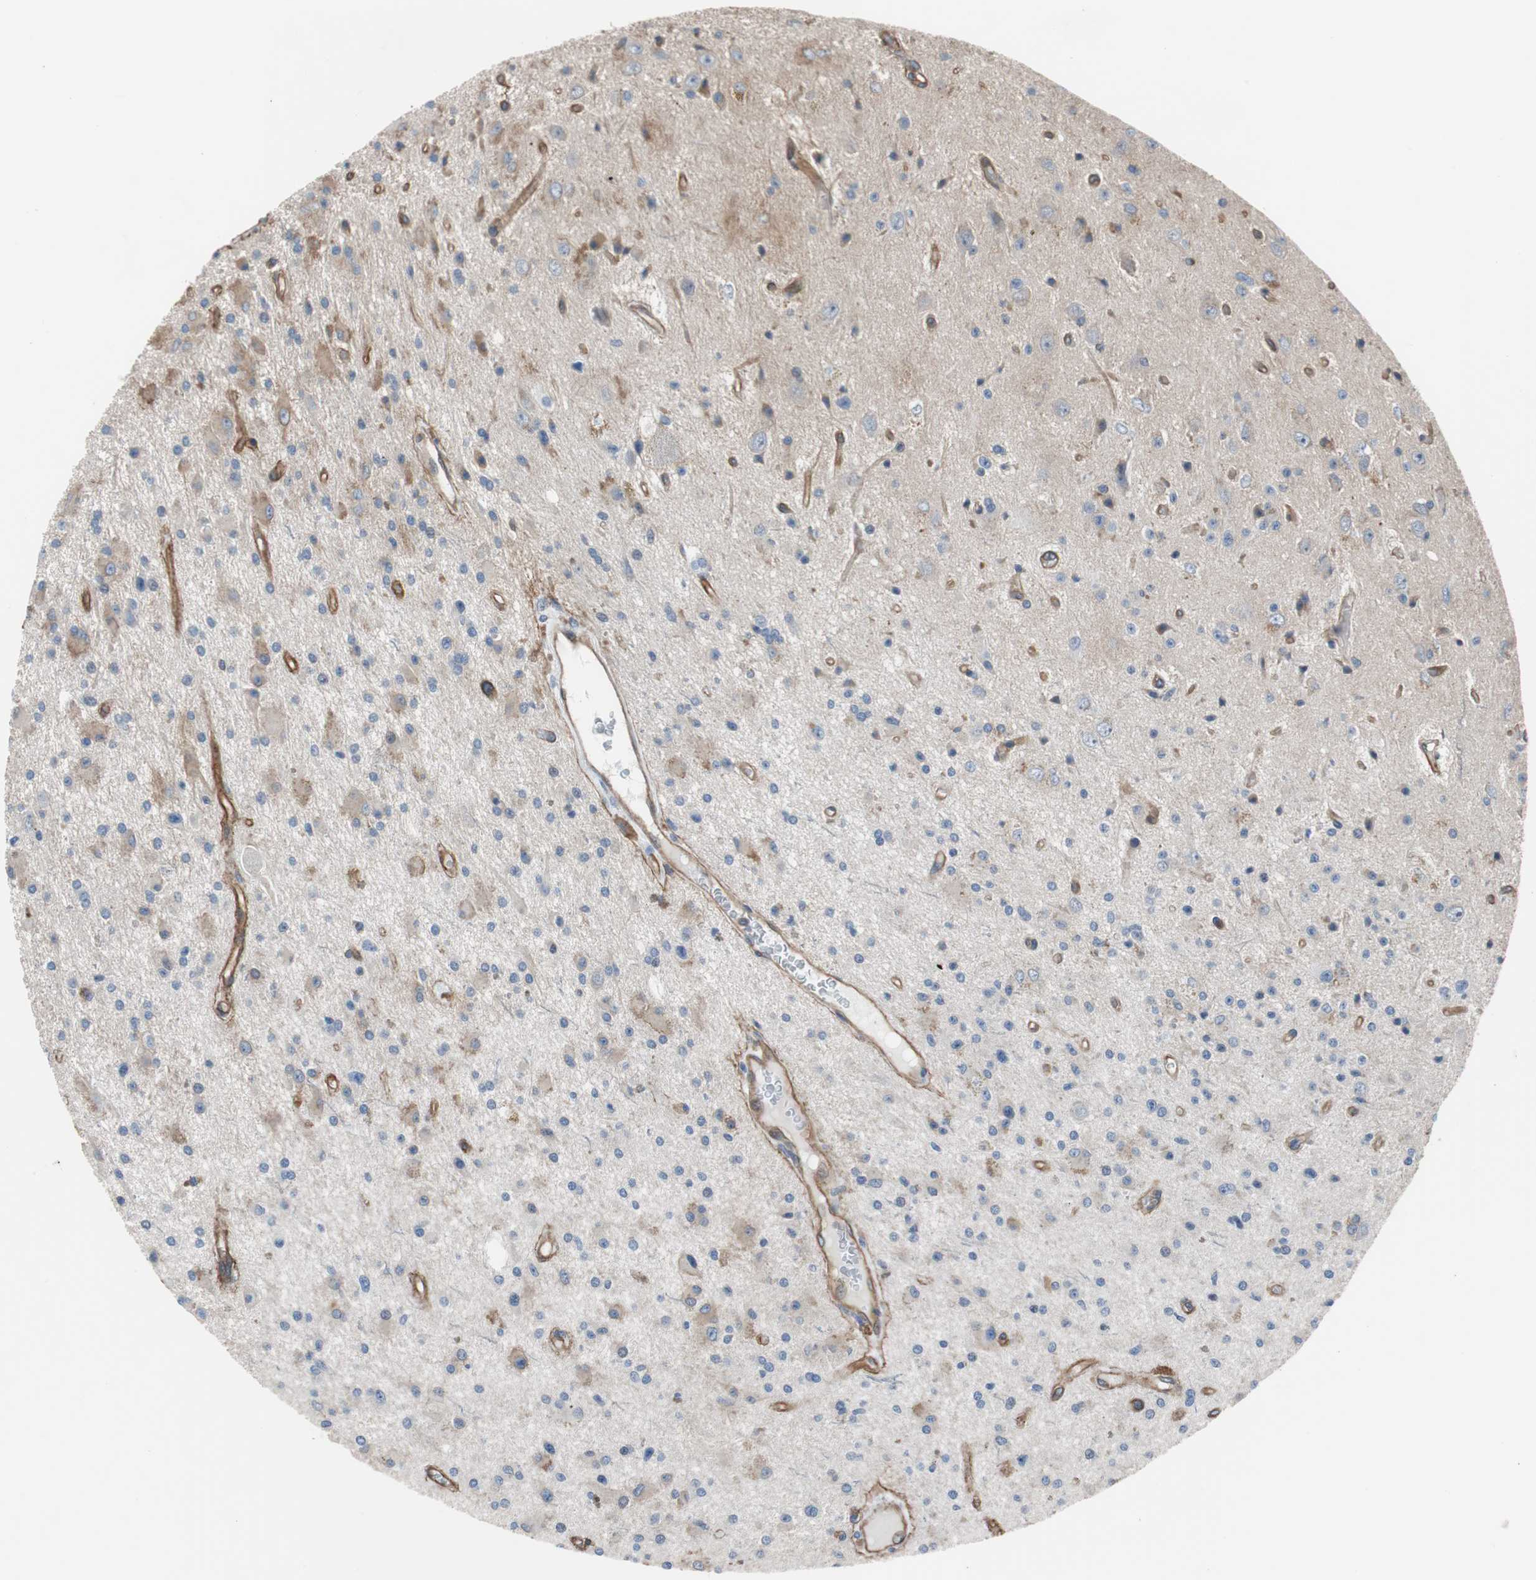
{"staining": {"intensity": "weak", "quantity": "<25%", "location": "cytoplasmic/membranous"}, "tissue": "glioma", "cell_type": "Tumor cells", "image_type": "cancer", "snomed": [{"axis": "morphology", "description": "Glioma, malignant, Low grade"}, {"axis": "topography", "description": "Brain"}], "caption": "DAB immunohistochemical staining of human low-grade glioma (malignant) displays no significant expression in tumor cells.", "gene": "KIF3B", "patient": {"sex": "male", "age": 58}}